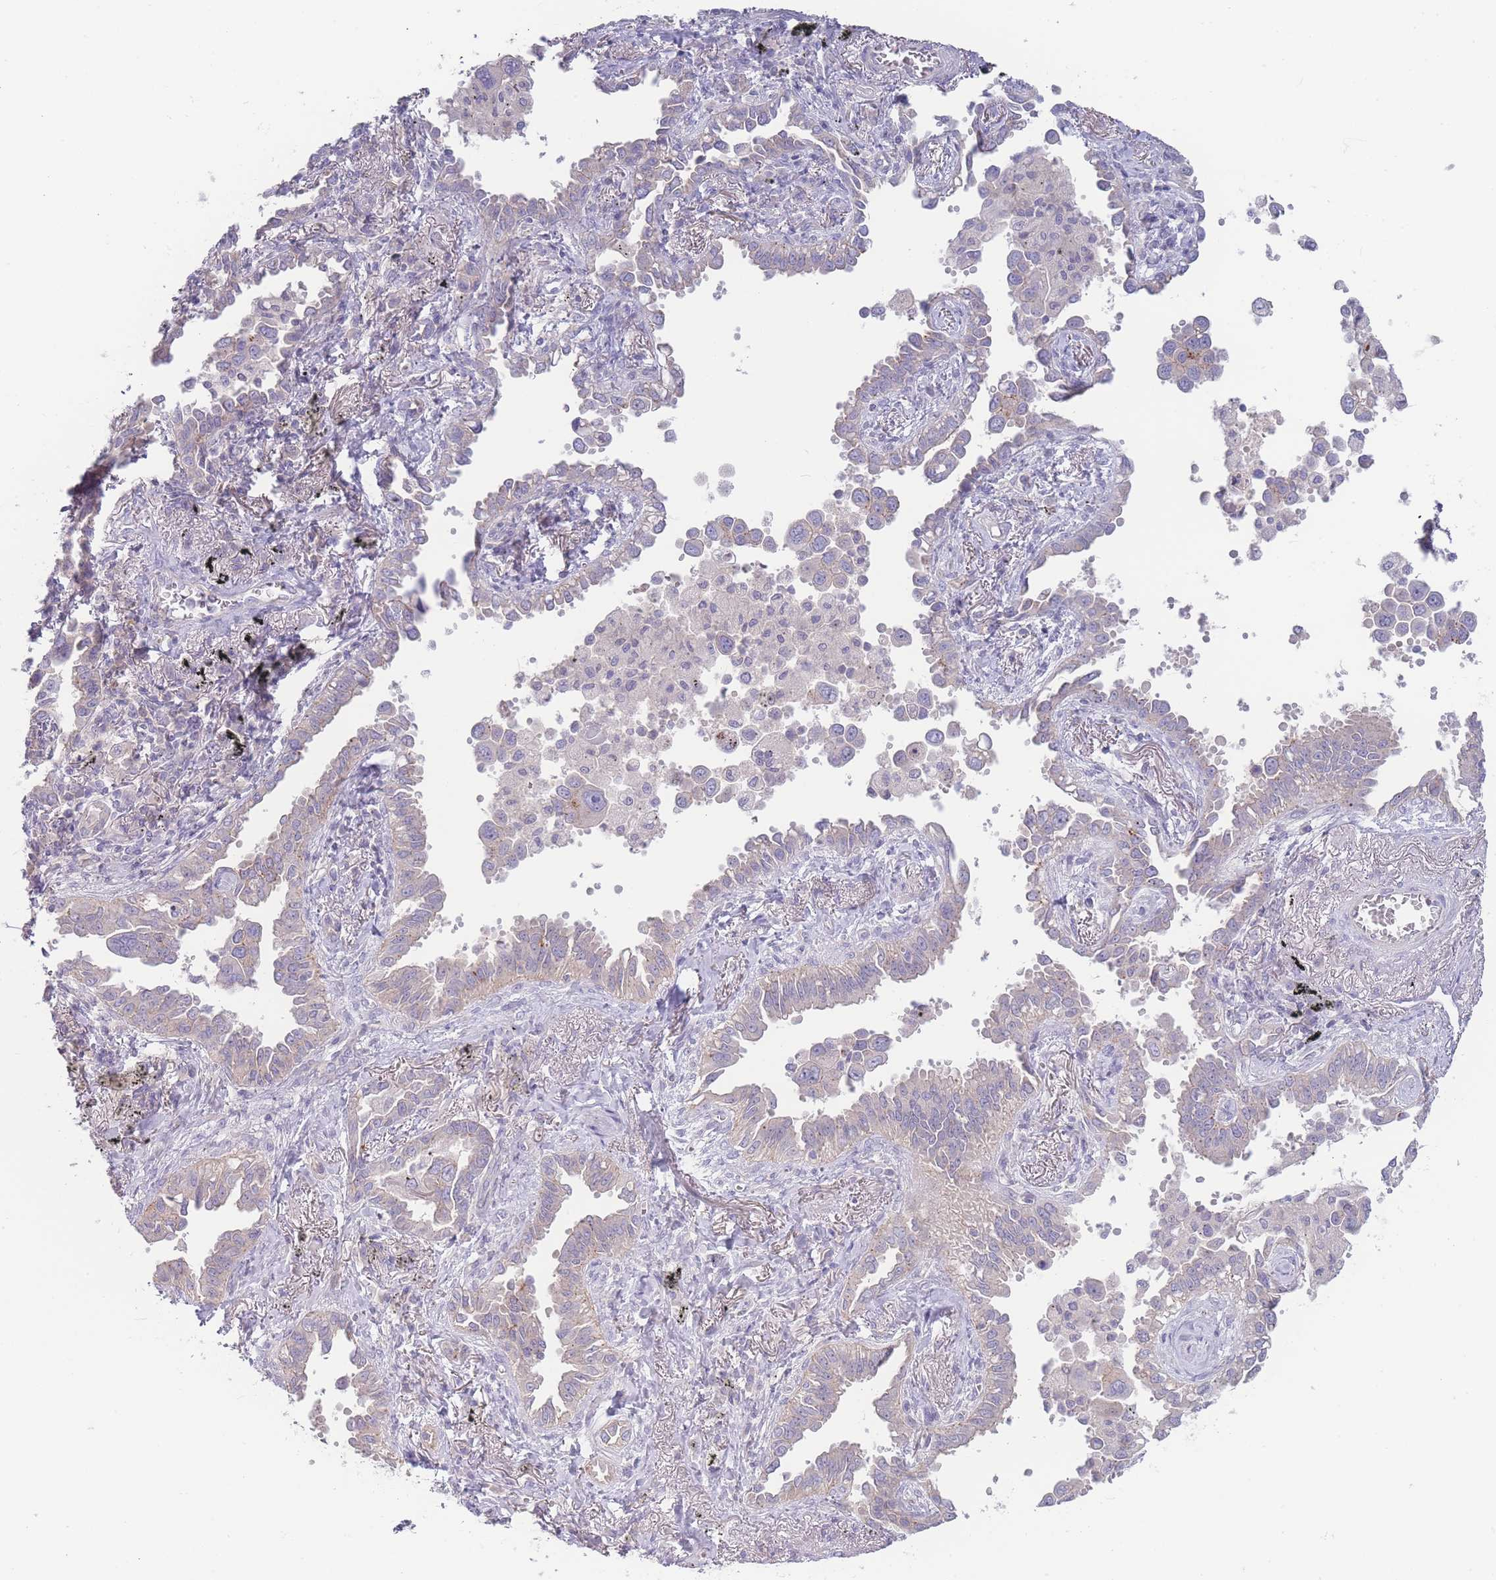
{"staining": {"intensity": "weak", "quantity": "<25%", "location": "cytoplasmic/membranous"}, "tissue": "lung cancer", "cell_type": "Tumor cells", "image_type": "cancer", "snomed": [{"axis": "morphology", "description": "Adenocarcinoma, NOS"}, {"axis": "topography", "description": "Lung"}], "caption": "Immunohistochemical staining of lung cancer (adenocarcinoma) reveals no significant staining in tumor cells.", "gene": "SPHKAP", "patient": {"sex": "male", "age": 67}}